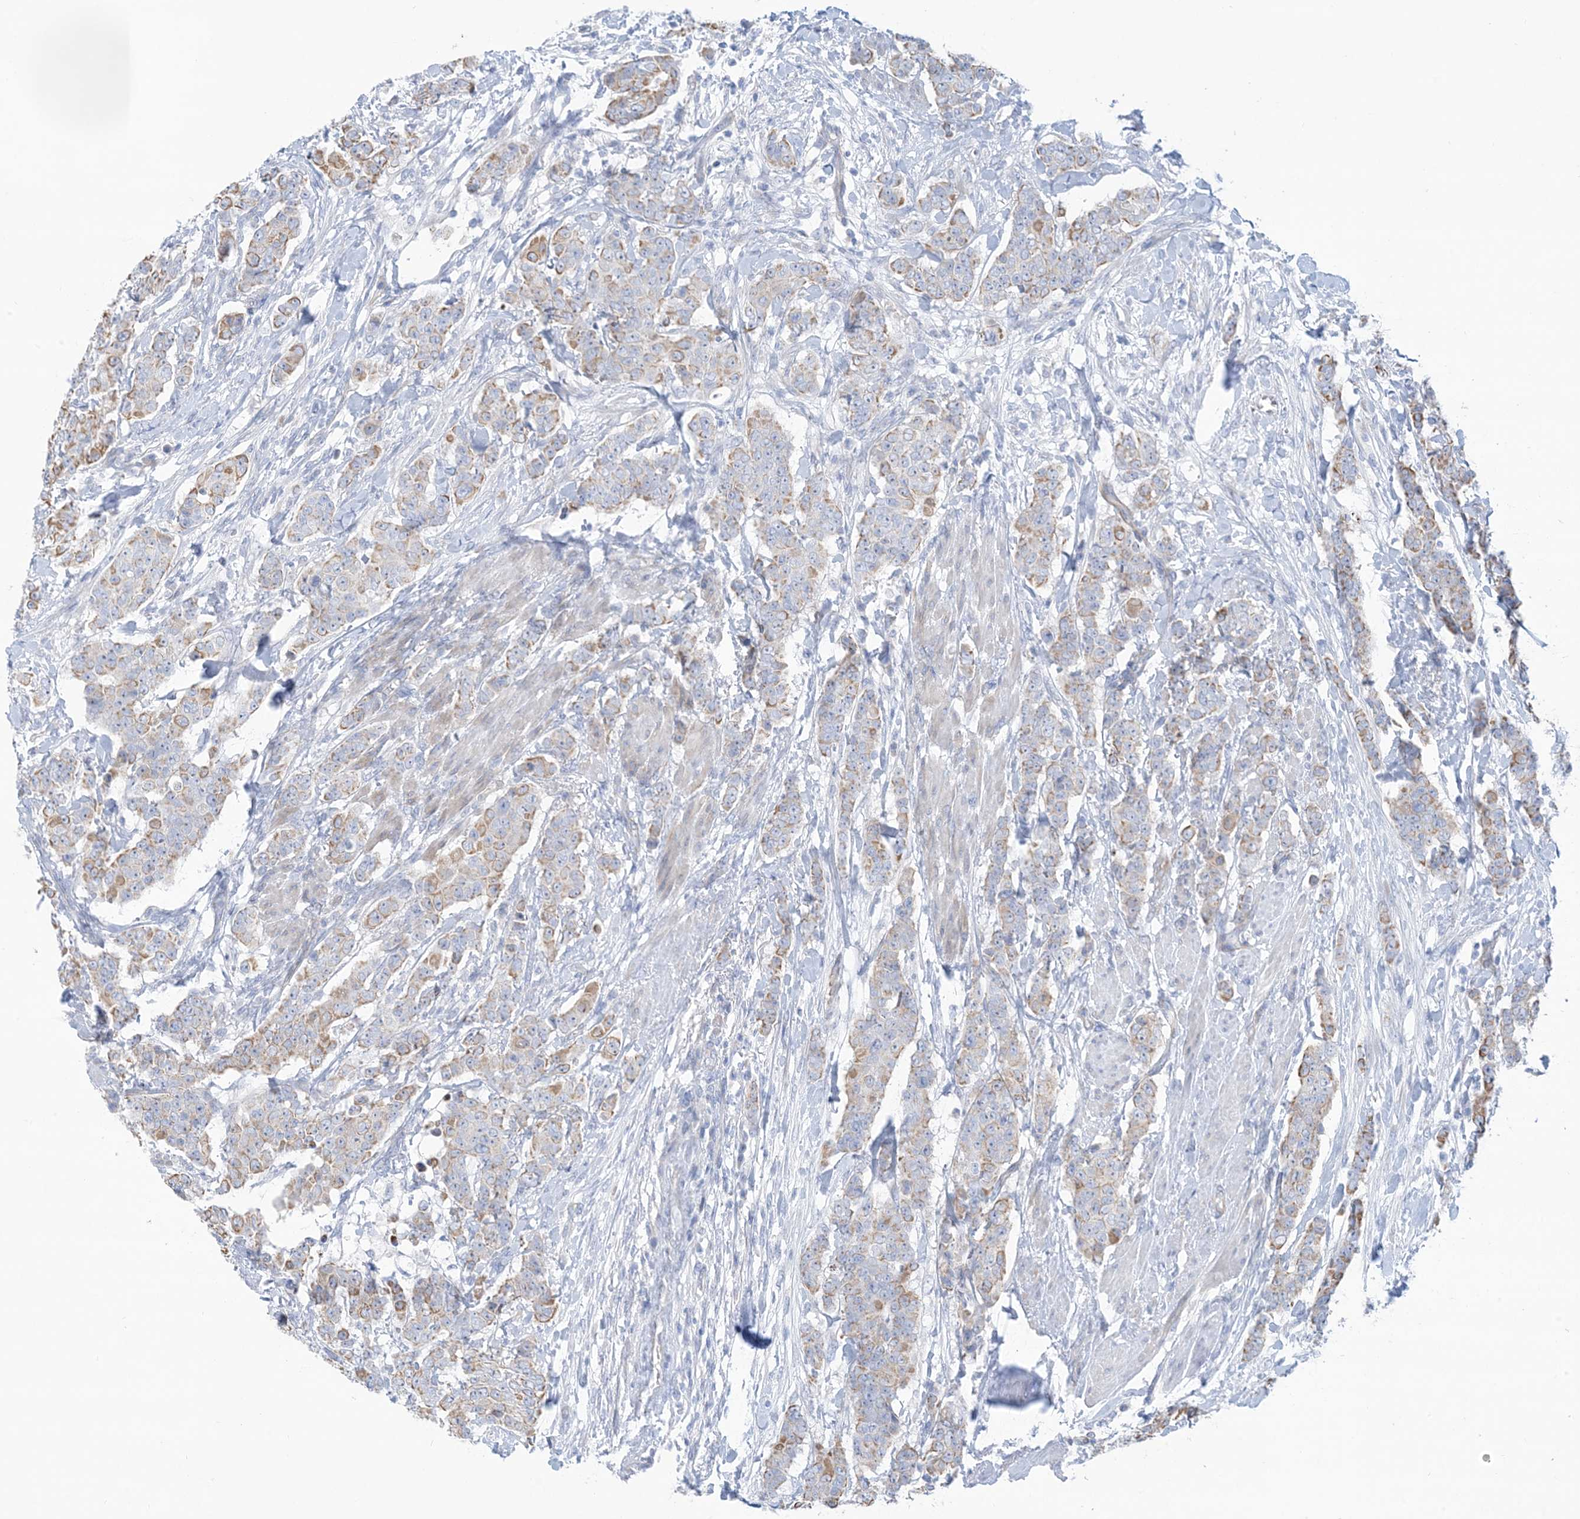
{"staining": {"intensity": "moderate", "quantity": "25%-75%", "location": "cytoplasmic/membranous"}, "tissue": "breast cancer", "cell_type": "Tumor cells", "image_type": "cancer", "snomed": [{"axis": "morphology", "description": "Duct carcinoma"}, {"axis": "topography", "description": "Breast"}], "caption": "Immunohistochemistry (IHC) image of human breast intraductal carcinoma stained for a protein (brown), which reveals medium levels of moderate cytoplasmic/membranous staining in approximately 25%-75% of tumor cells.", "gene": "ATP11C", "patient": {"sex": "female", "age": 40}}